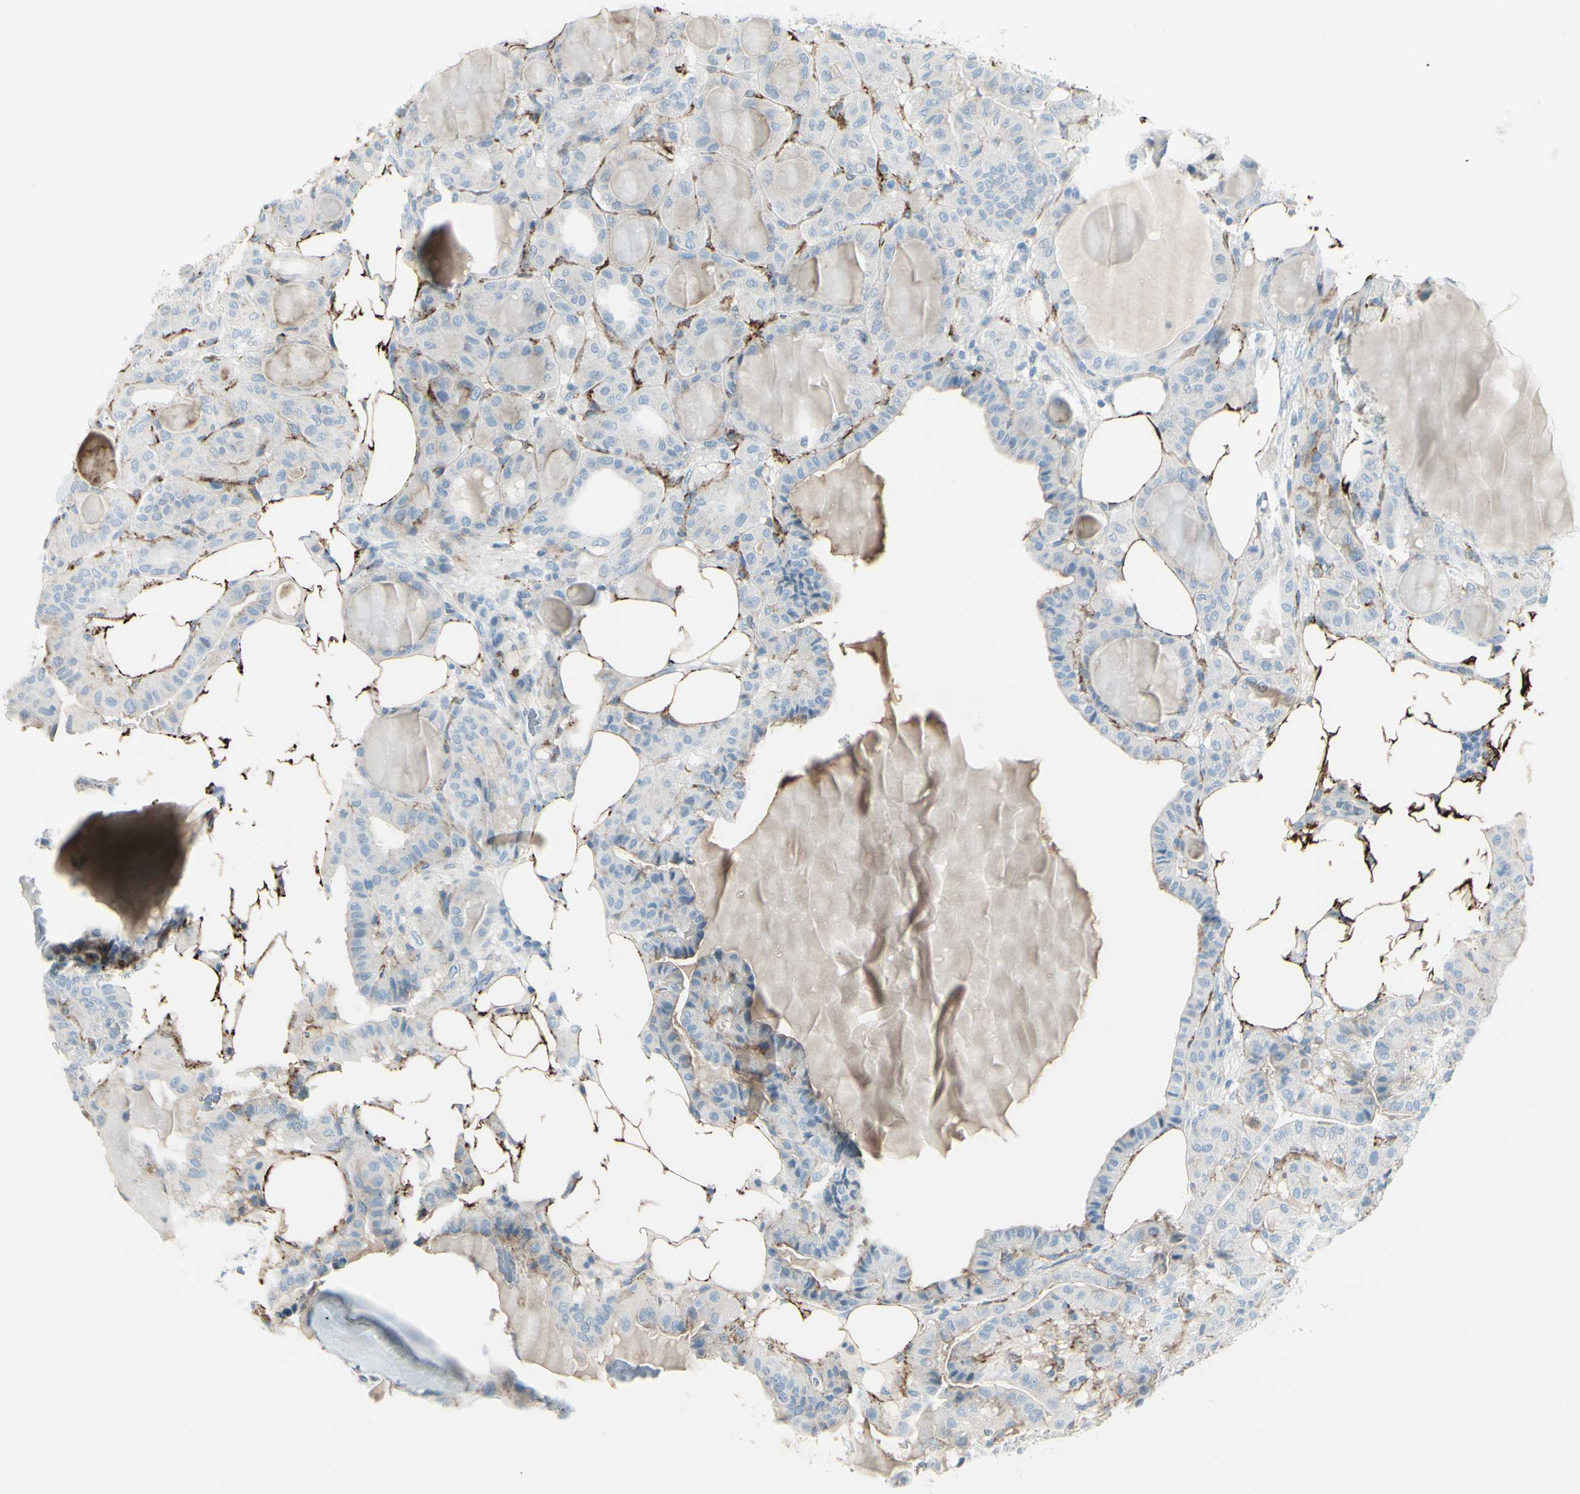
{"staining": {"intensity": "negative", "quantity": "none", "location": "none"}, "tissue": "thyroid cancer", "cell_type": "Tumor cells", "image_type": "cancer", "snomed": [{"axis": "morphology", "description": "Papillary adenocarcinoma, NOS"}, {"axis": "topography", "description": "Thyroid gland"}], "caption": "A high-resolution photomicrograph shows immunohistochemistry (IHC) staining of thyroid cancer (papillary adenocarcinoma), which demonstrates no significant positivity in tumor cells.", "gene": "GPR34", "patient": {"sex": "male", "age": 77}}